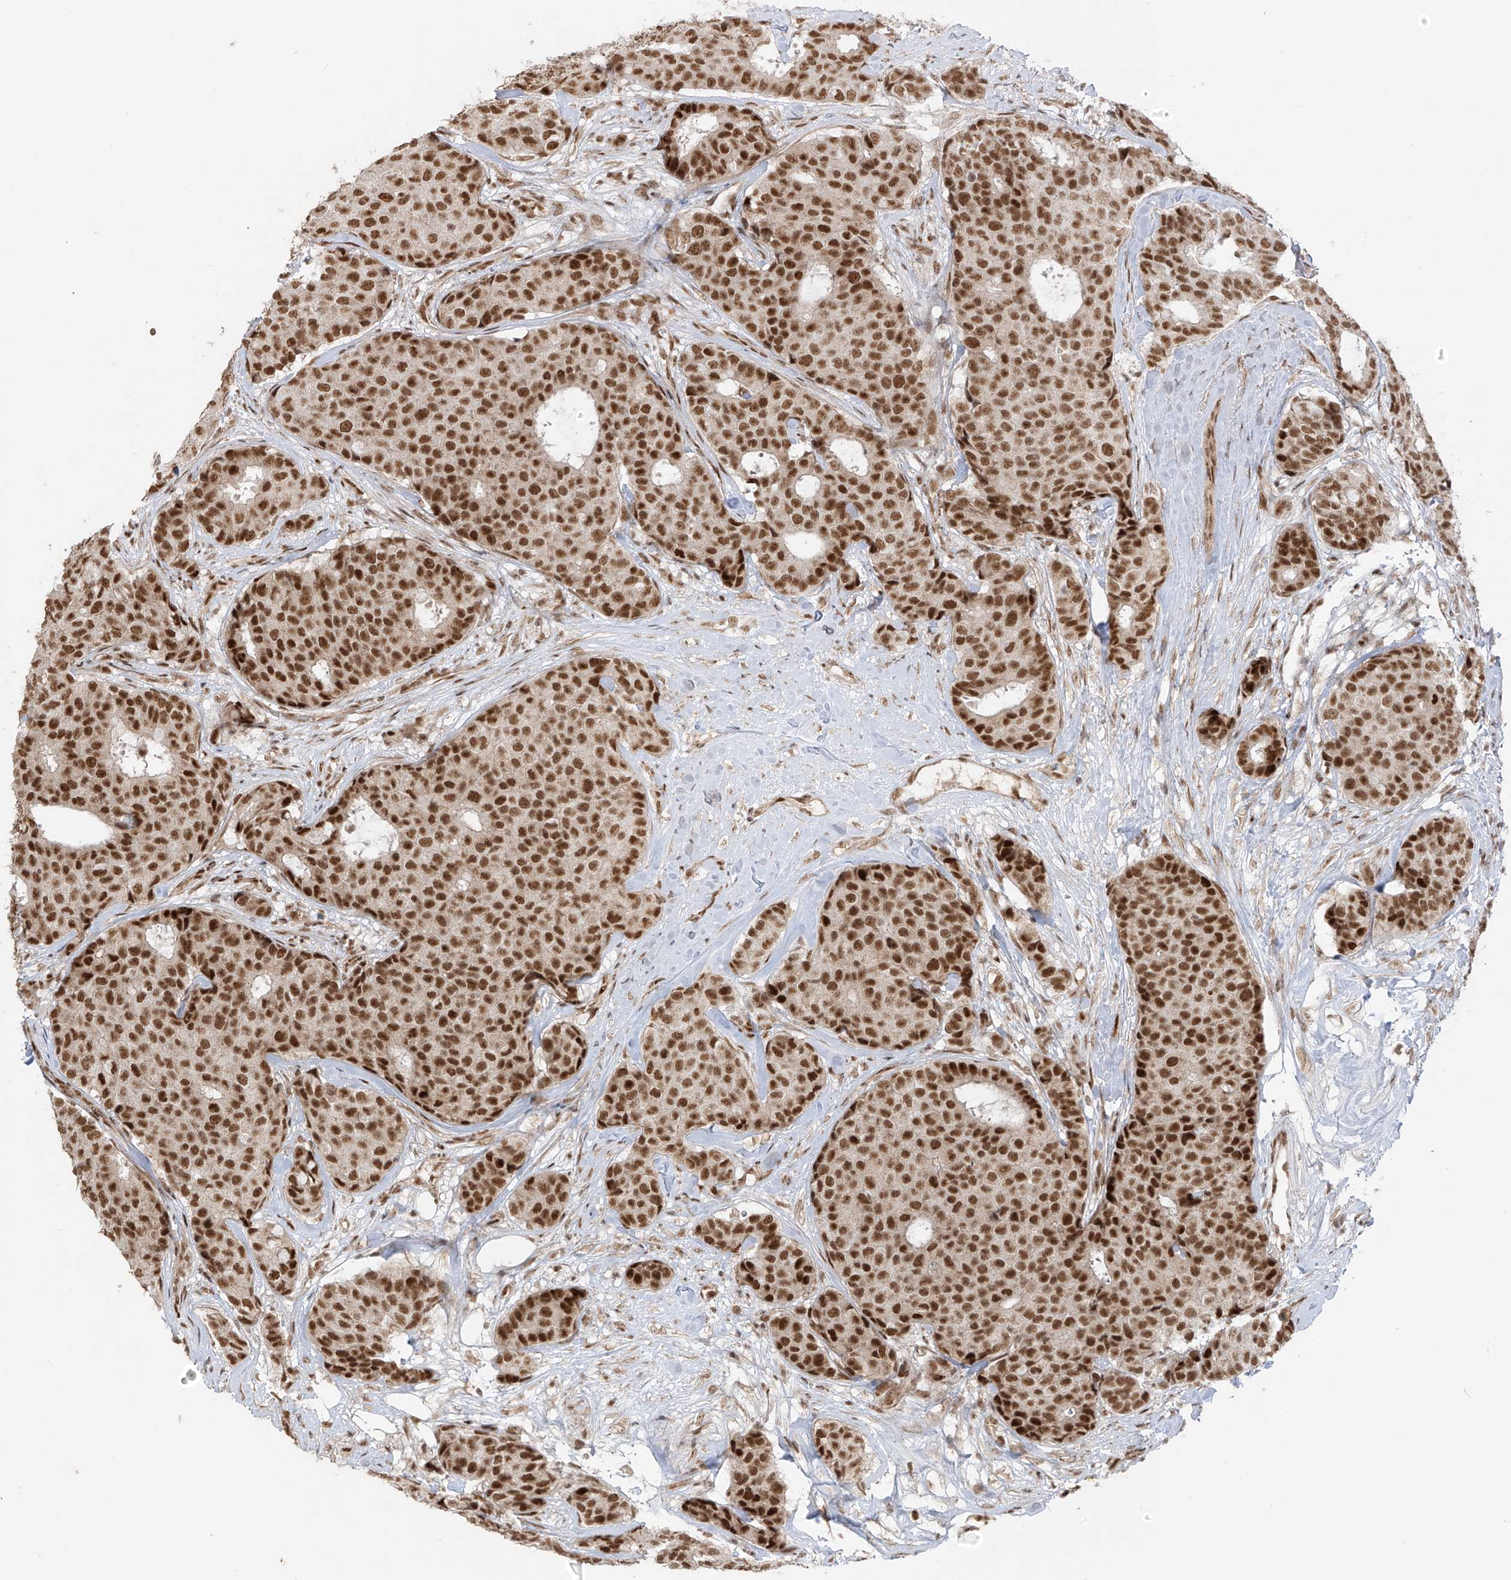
{"staining": {"intensity": "strong", "quantity": ">75%", "location": "nuclear"}, "tissue": "breast cancer", "cell_type": "Tumor cells", "image_type": "cancer", "snomed": [{"axis": "morphology", "description": "Duct carcinoma"}, {"axis": "topography", "description": "Breast"}], "caption": "Breast cancer tissue demonstrates strong nuclear expression in about >75% of tumor cells, visualized by immunohistochemistry.", "gene": "ARHGEF3", "patient": {"sex": "female", "age": 75}}